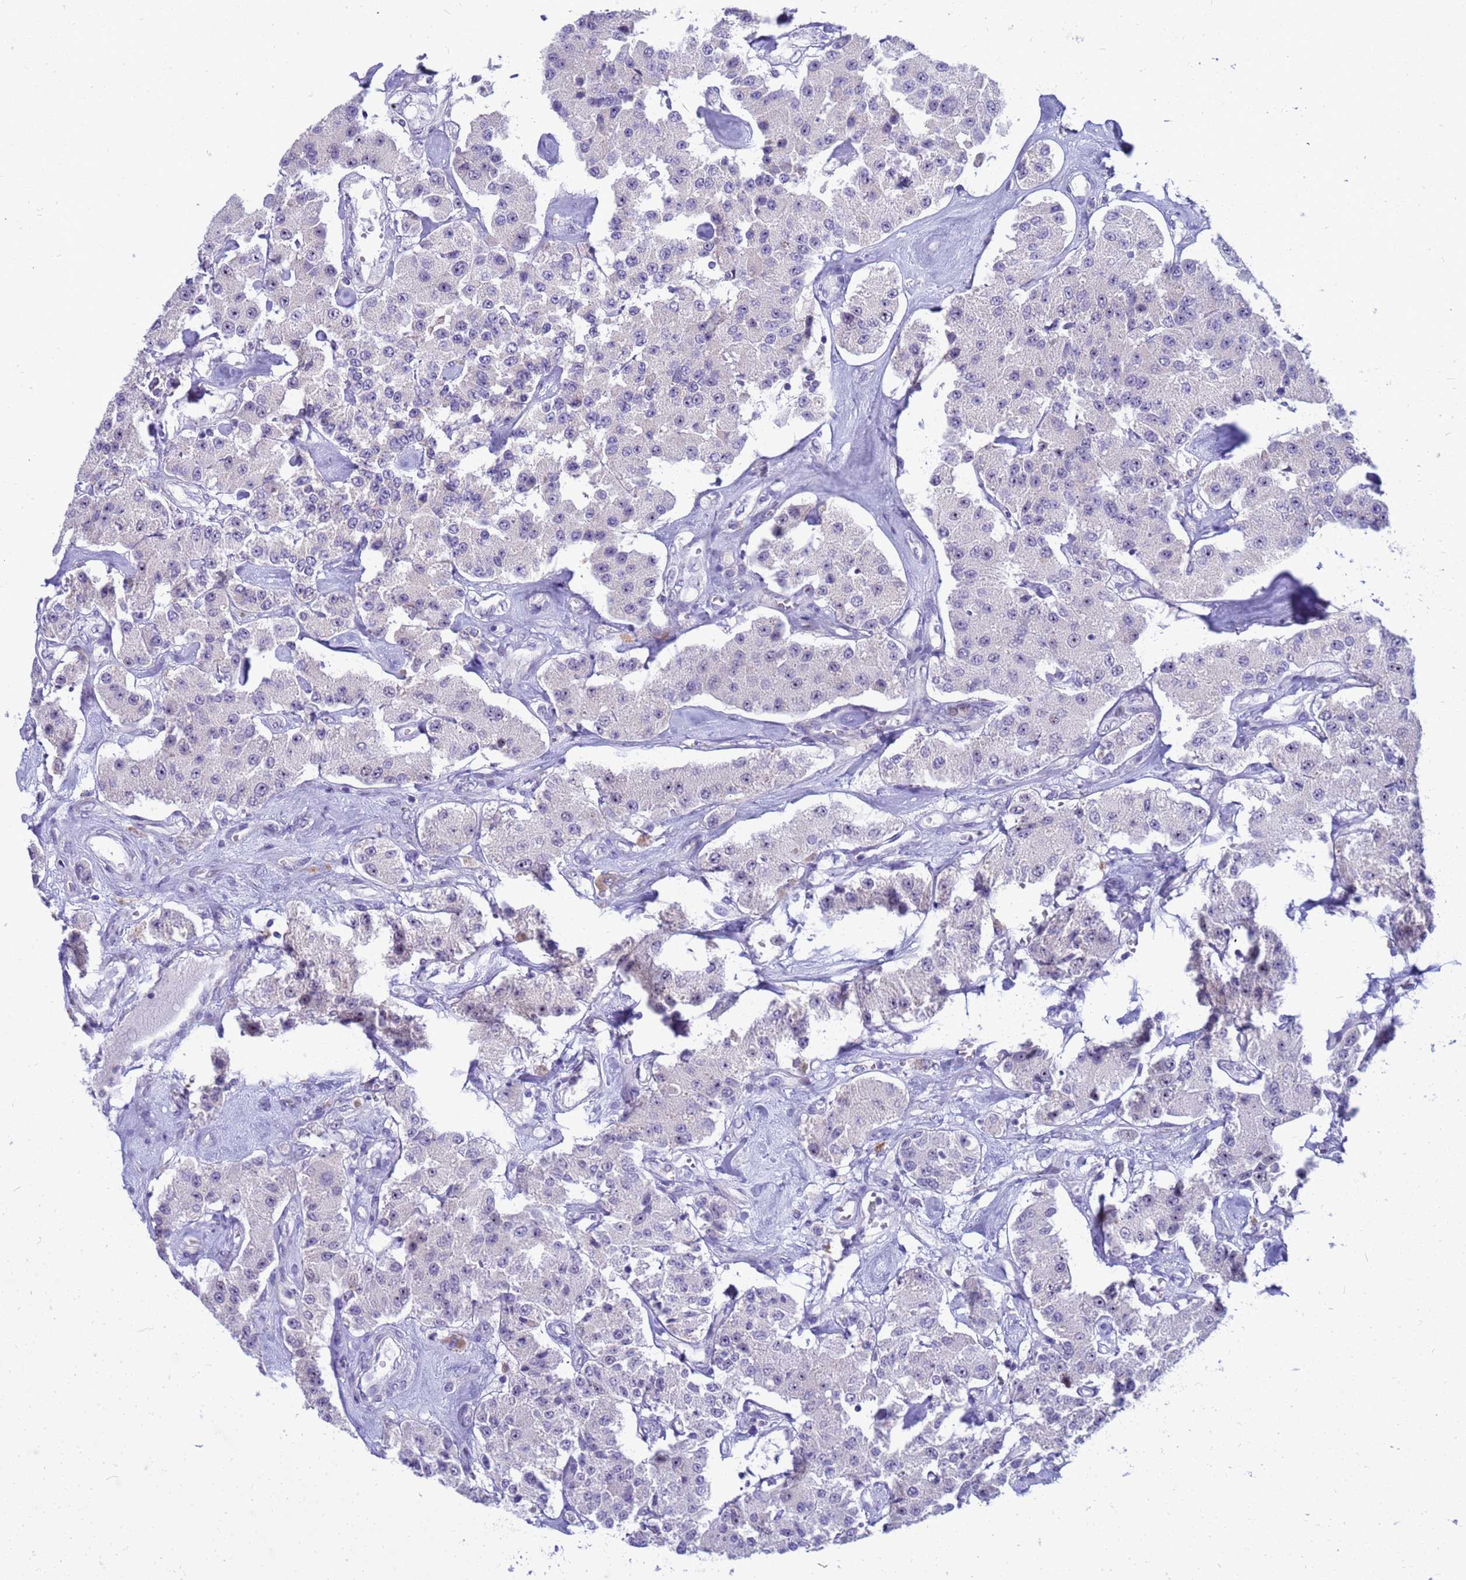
{"staining": {"intensity": "negative", "quantity": "none", "location": "none"}, "tissue": "carcinoid", "cell_type": "Tumor cells", "image_type": "cancer", "snomed": [{"axis": "morphology", "description": "Carcinoid, malignant, NOS"}, {"axis": "topography", "description": "Pancreas"}], "caption": "Immunohistochemistry histopathology image of neoplastic tissue: carcinoid stained with DAB (3,3'-diaminobenzidine) displays no significant protein expression in tumor cells.", "gene": "LRATD1", "patient": {"sex": "male", "age": 41}}